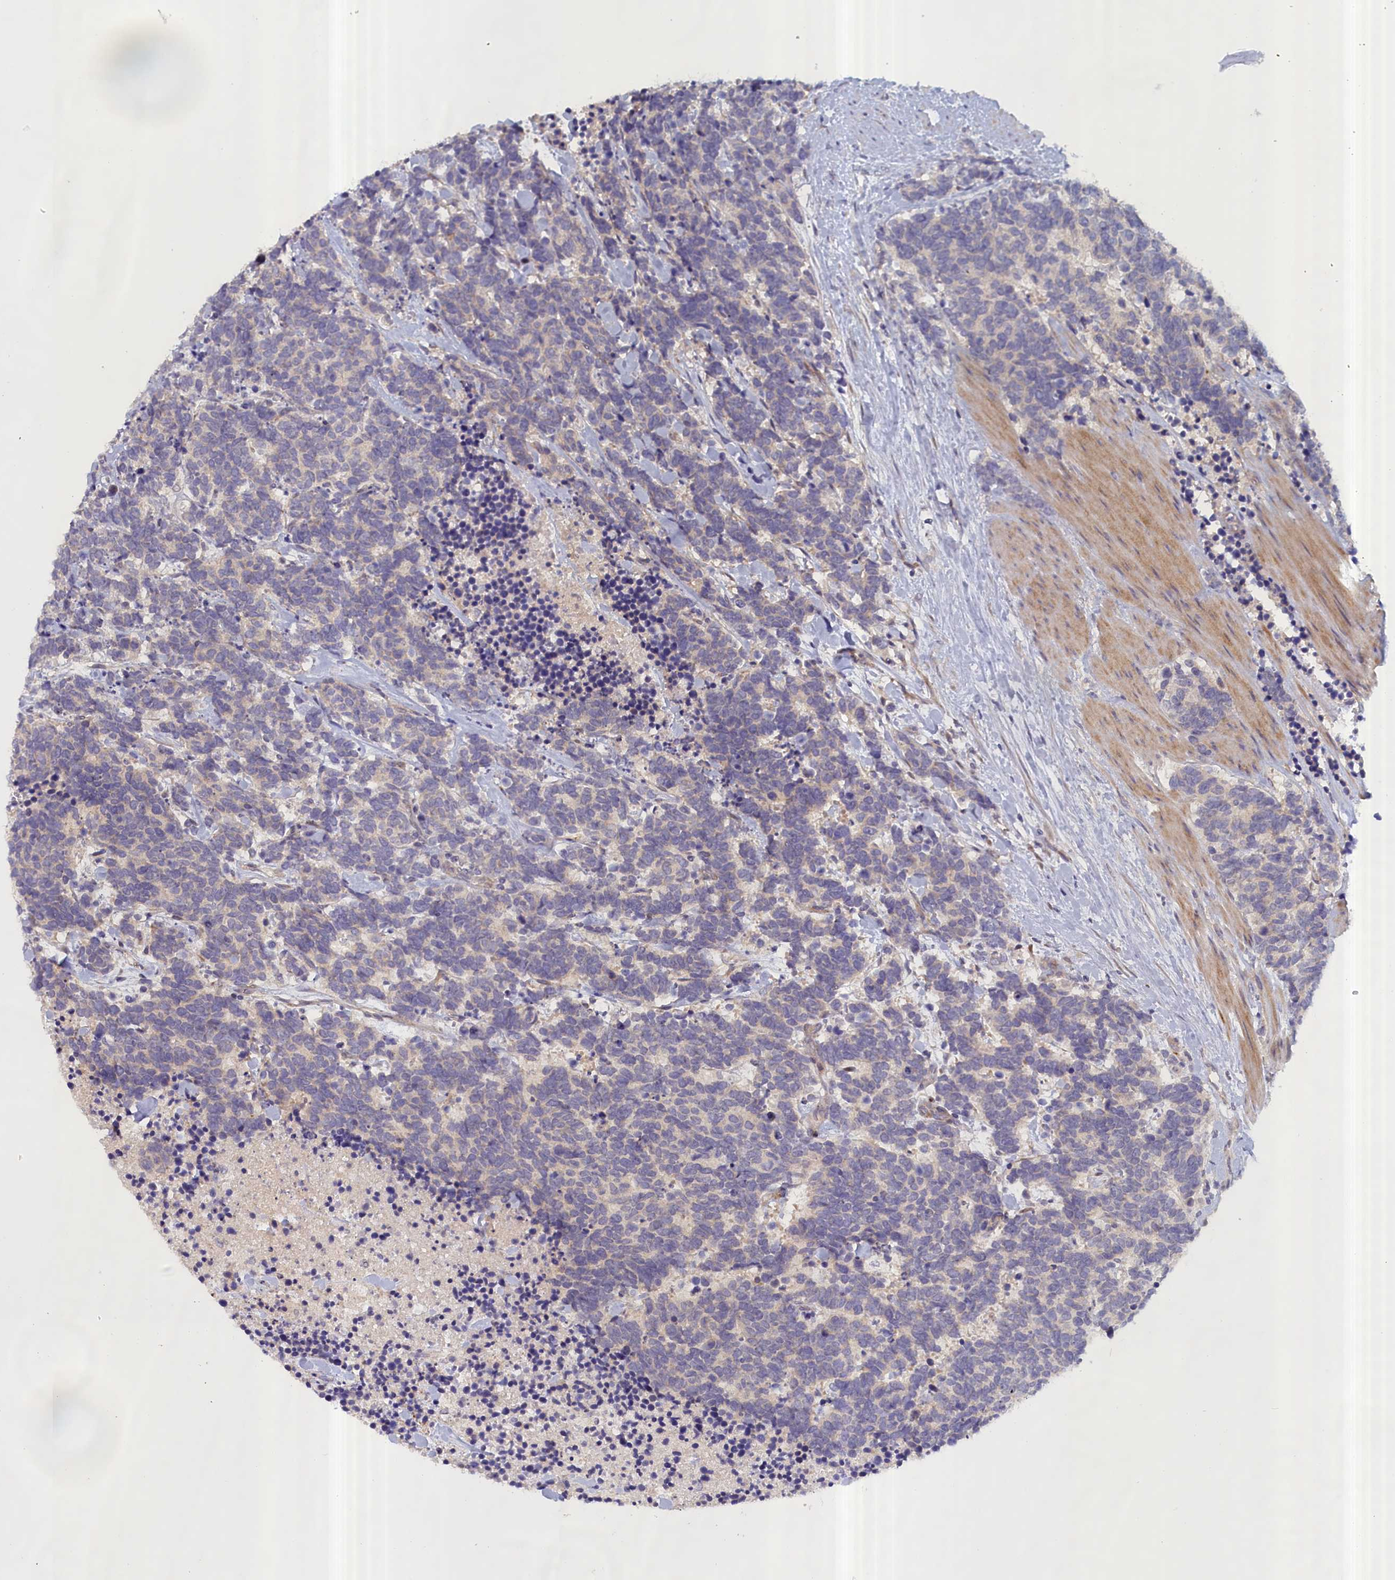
{"staining": {"intensity": "negative", "quantity": "none", "location": "none"}, "tissue": "carcinoid", "cell_type": "Tumor cells", "image_type": "cancer", "snomed": [{"axis": "morphology", "description": "Carcinoma, NOS"}, {"axis": "morphology", "description": "Carcinoid, malignant, NOS"}, {"axis": "topography", "description": "Prostate"}], "caption": "An immunohistochemistry image of carcinoid is shown. There is no staining in tumor cells of carcinoid. (DAB IHC with hematoxylin counter stain).", "gene": "IGFALS", "patient": {"sex": "male", "age": 57}}